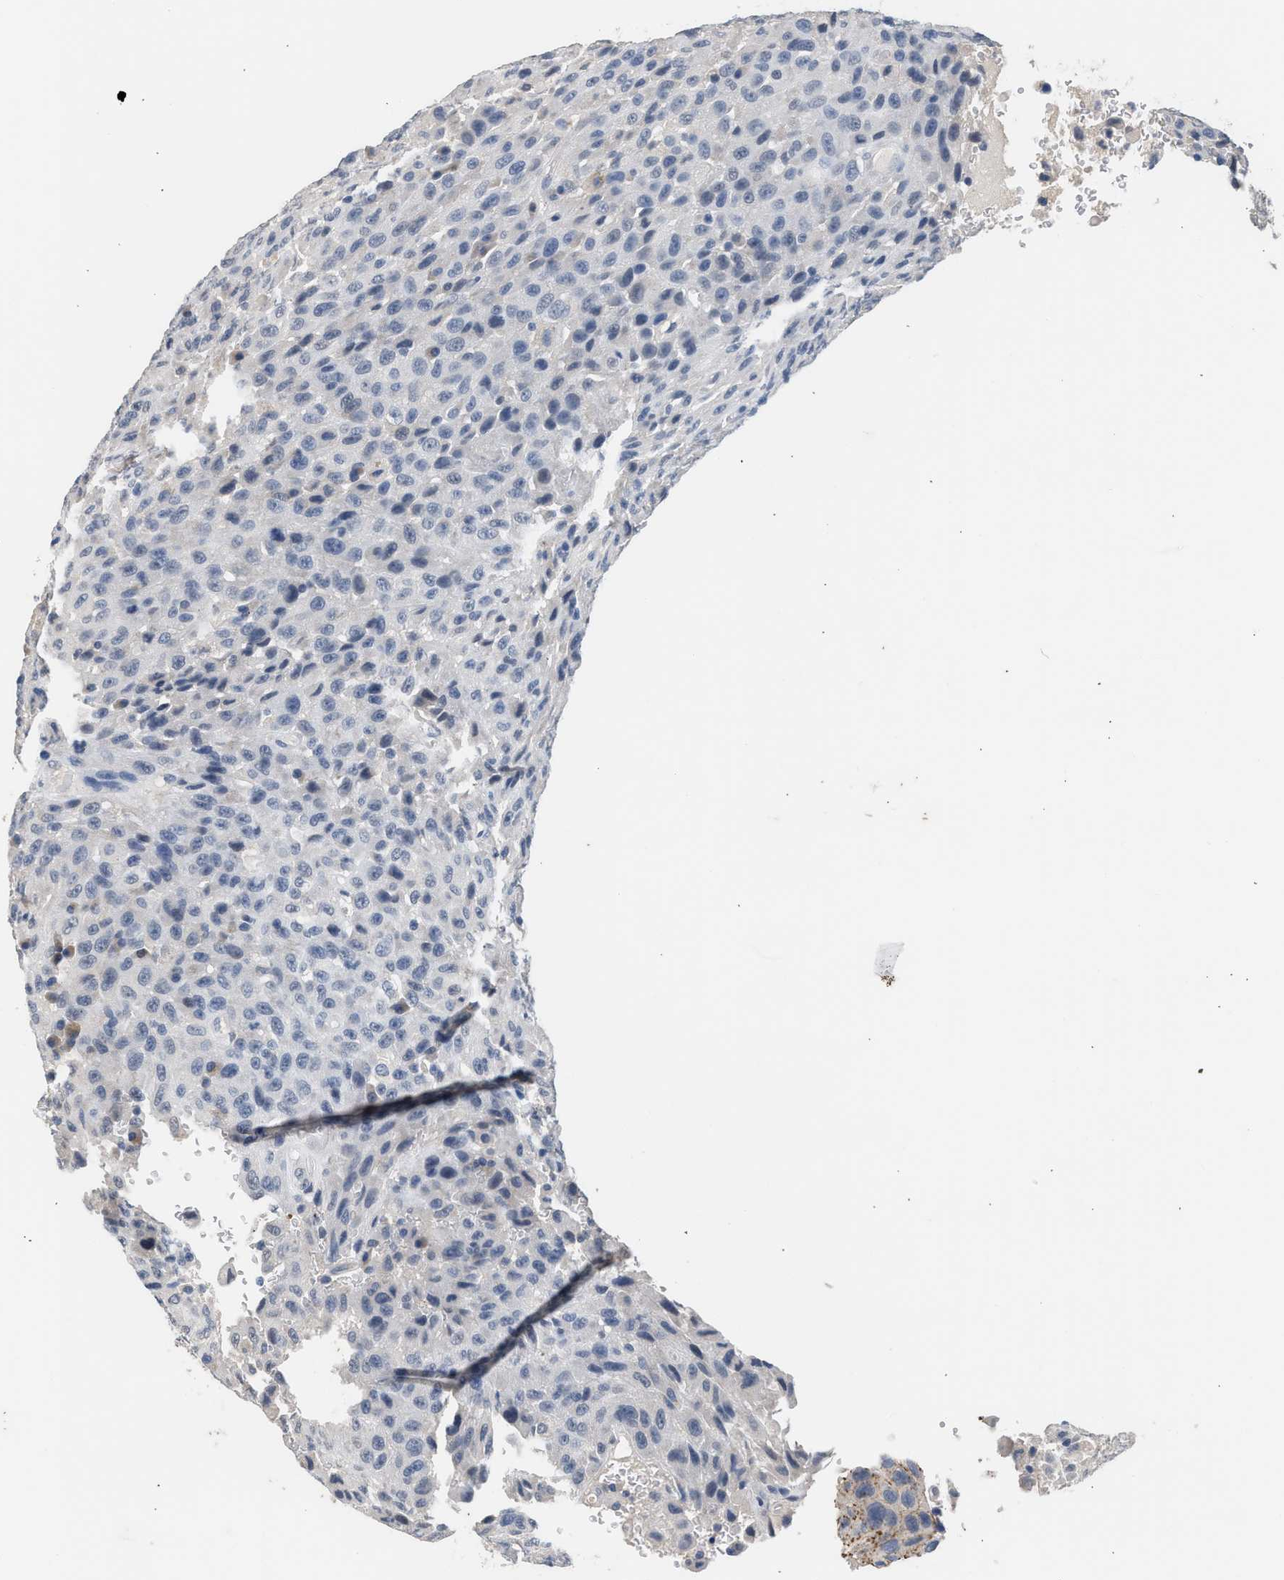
{"staining": {"intensity": "negative", "quantity": "none", "location": "none"}, "tissue": "urothelial cancer", "cell_type": "Tumor cells", "image_type": "cancer", "snomed": [{"axis": "morphology", "description": "Urothelial carcinoma, High grade"}, {"axis": "topography", "description": "Urinary bladder"}], "caption": "This is an immunohistochemistry photomicrograph of urothelial cancer. There is no positivity in tumor cells.", "gene": "CSF3R", "patient": {"sex": "male", "age": 66}}